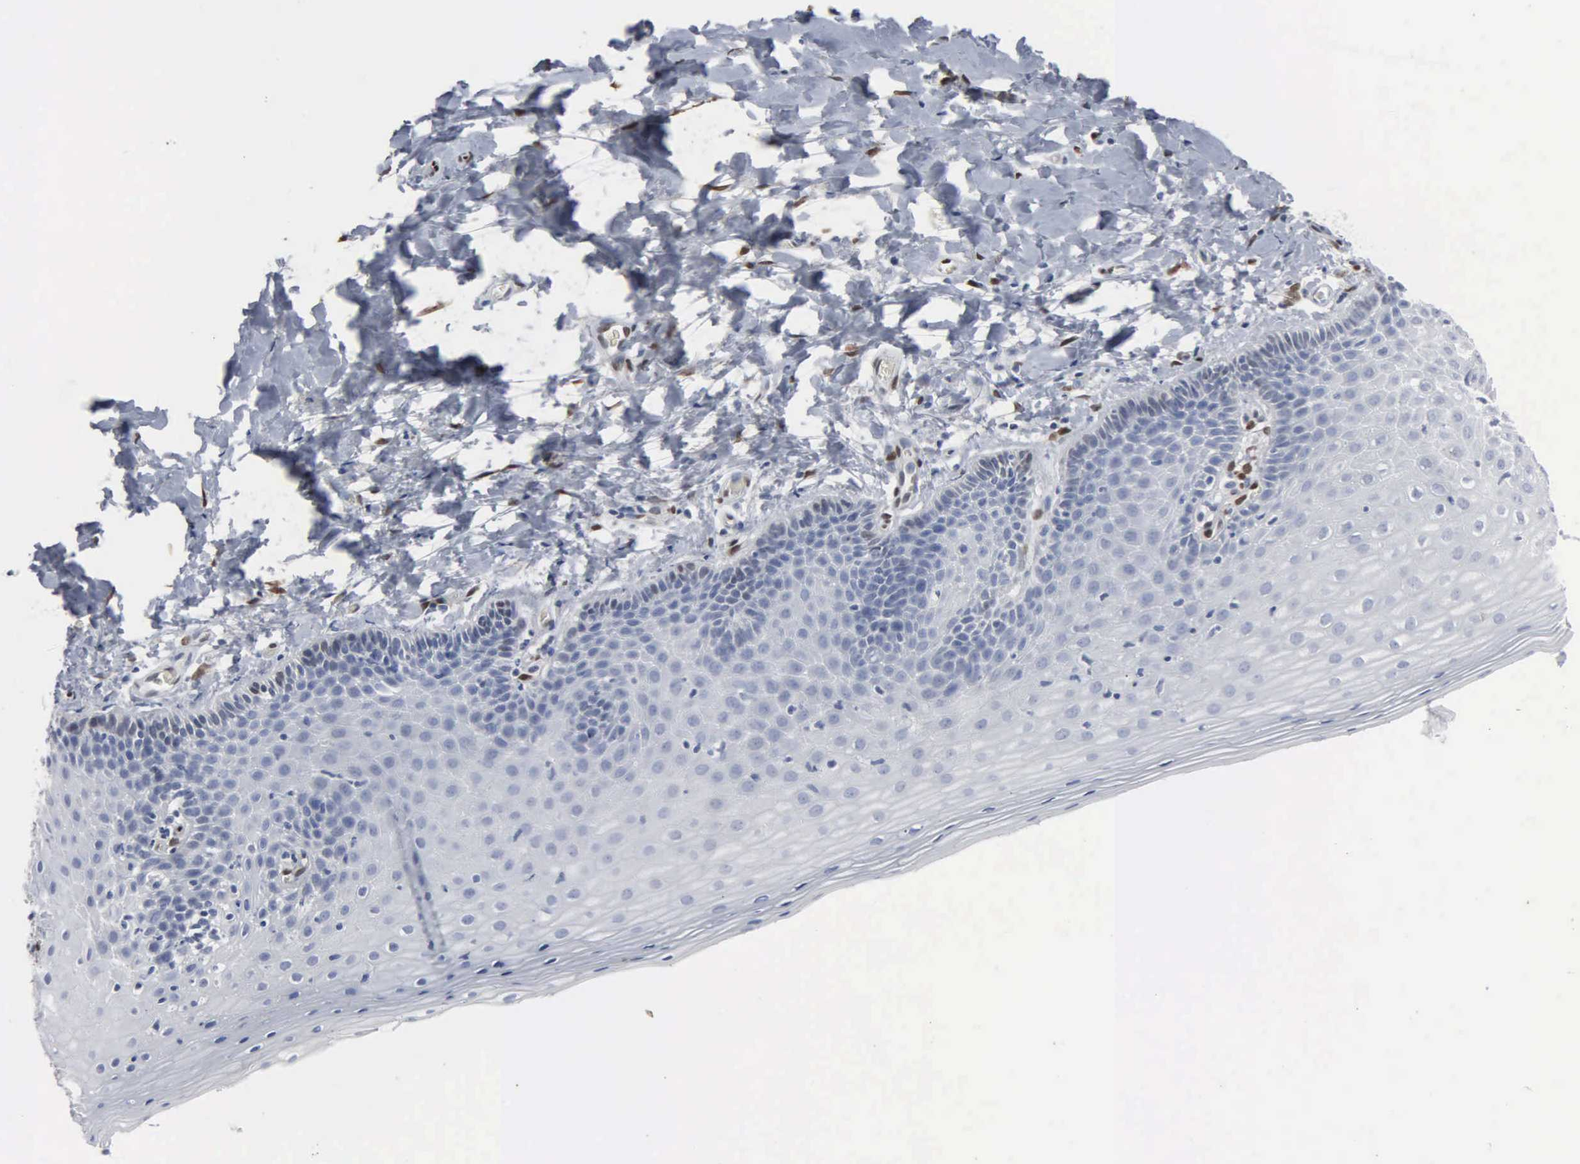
{"staining": {"intensity": "negative", "quantity": "none", "location": "none"}, "tissue": "cervix", "cell_type": "Glandular cells", "image_type": "normal", "snomed": [{"axis": "morphology", "description": "Normal tissue, NOS"}, {"axis": "topography", "description": "Cervix"}], "caption": "Benign cervix was stained to show a protein in brown. There is no significant expression in glandular cells. Nuclei are stained in blue.", "gene": "FGF2", "patient": {"sex": "female", "age": 53}}